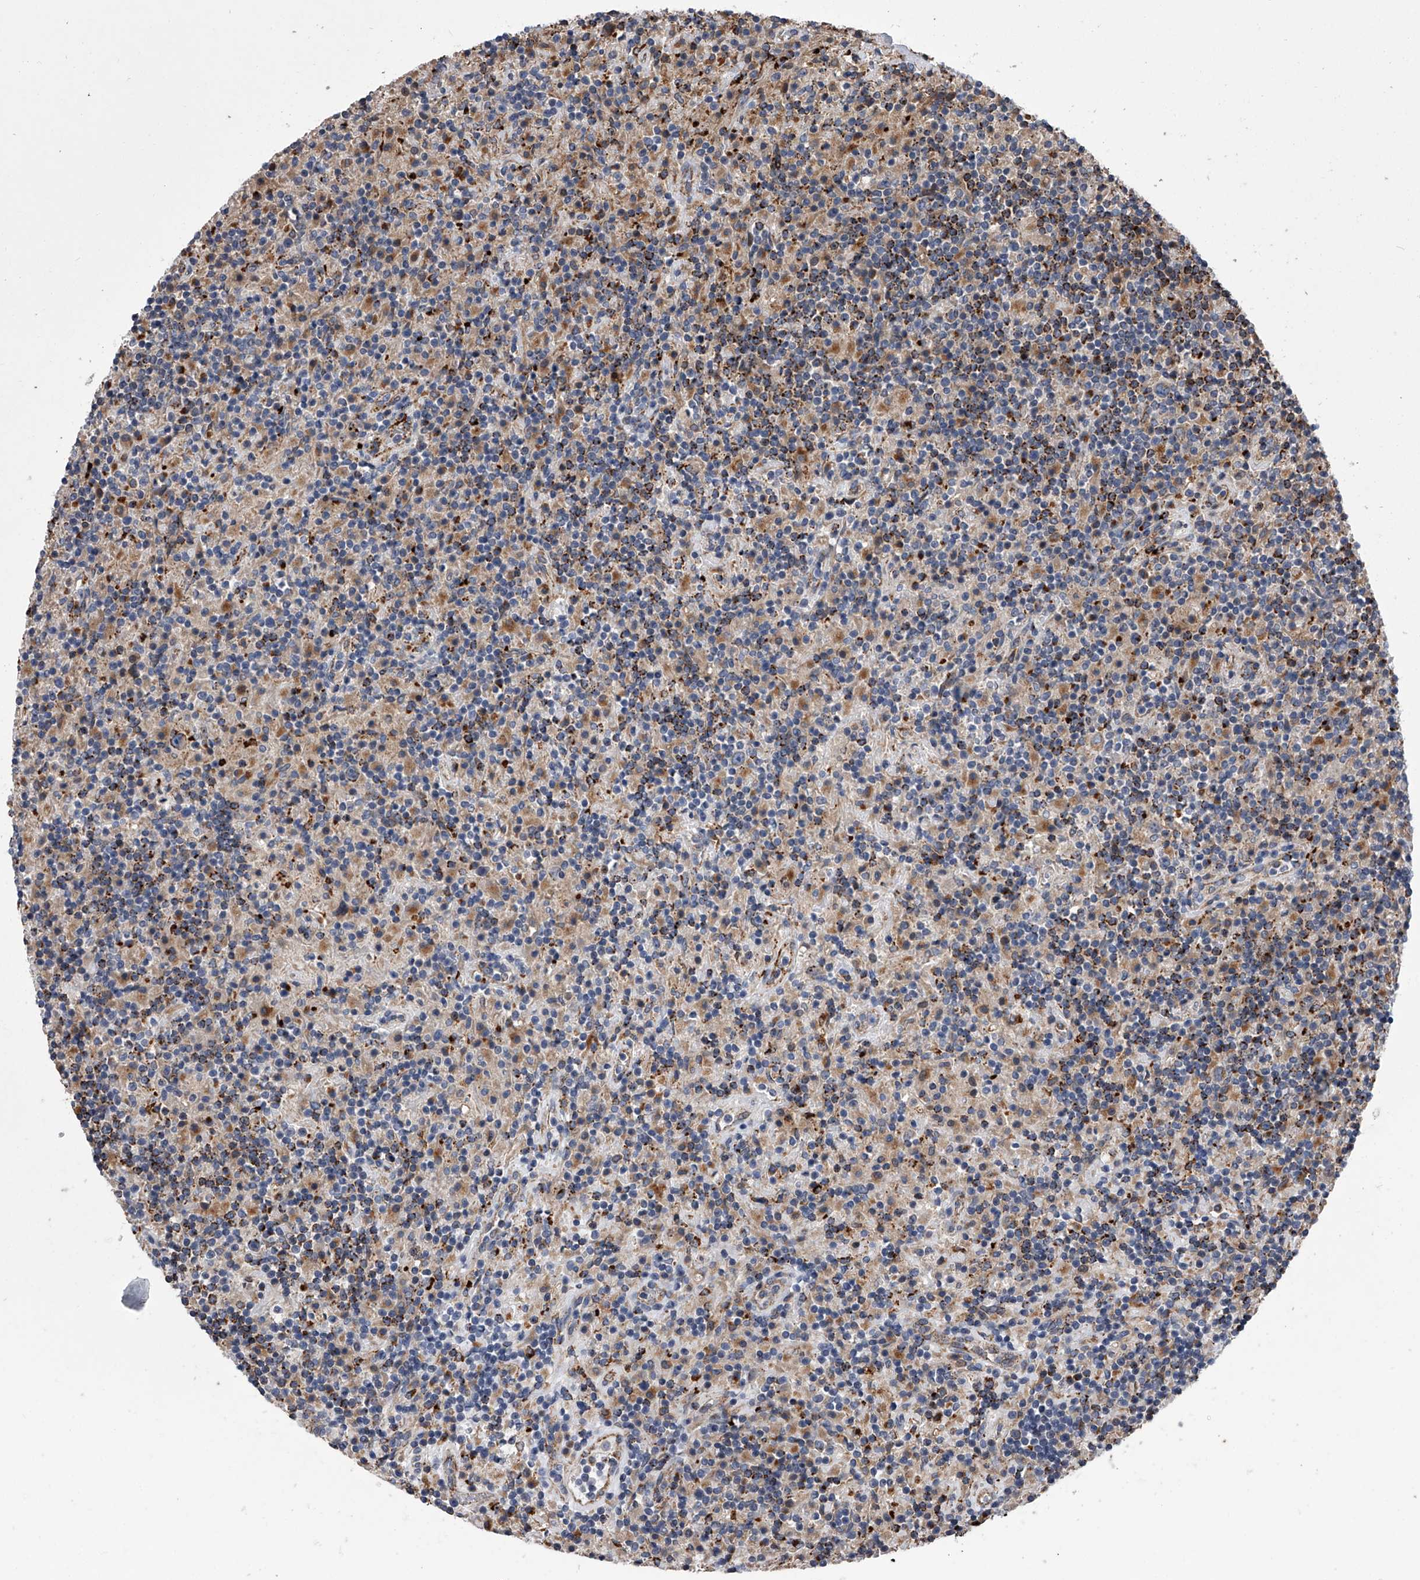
{"staining": {"intensity": "moderate", "quantity": "<25%", "location": "cytoplasmic/membranous"}, "tissue": "lymphoma", "cell_type": "Tumor cells", "image_type": "cancer", "snomed": [{"axis": "morphology", "description": "Hodgkin's disease, NOS"}, {"axis": "topography", "description": "Lymph node"}], "caption": "About <25% of tumor cells in human Hodgkin's disease display moderate cytoplasmic/membranous protein expression as visualized by brown immunohistochemical staining.", "gene": "TRIM8", "patient": {"sex": "male", "age": 70}}